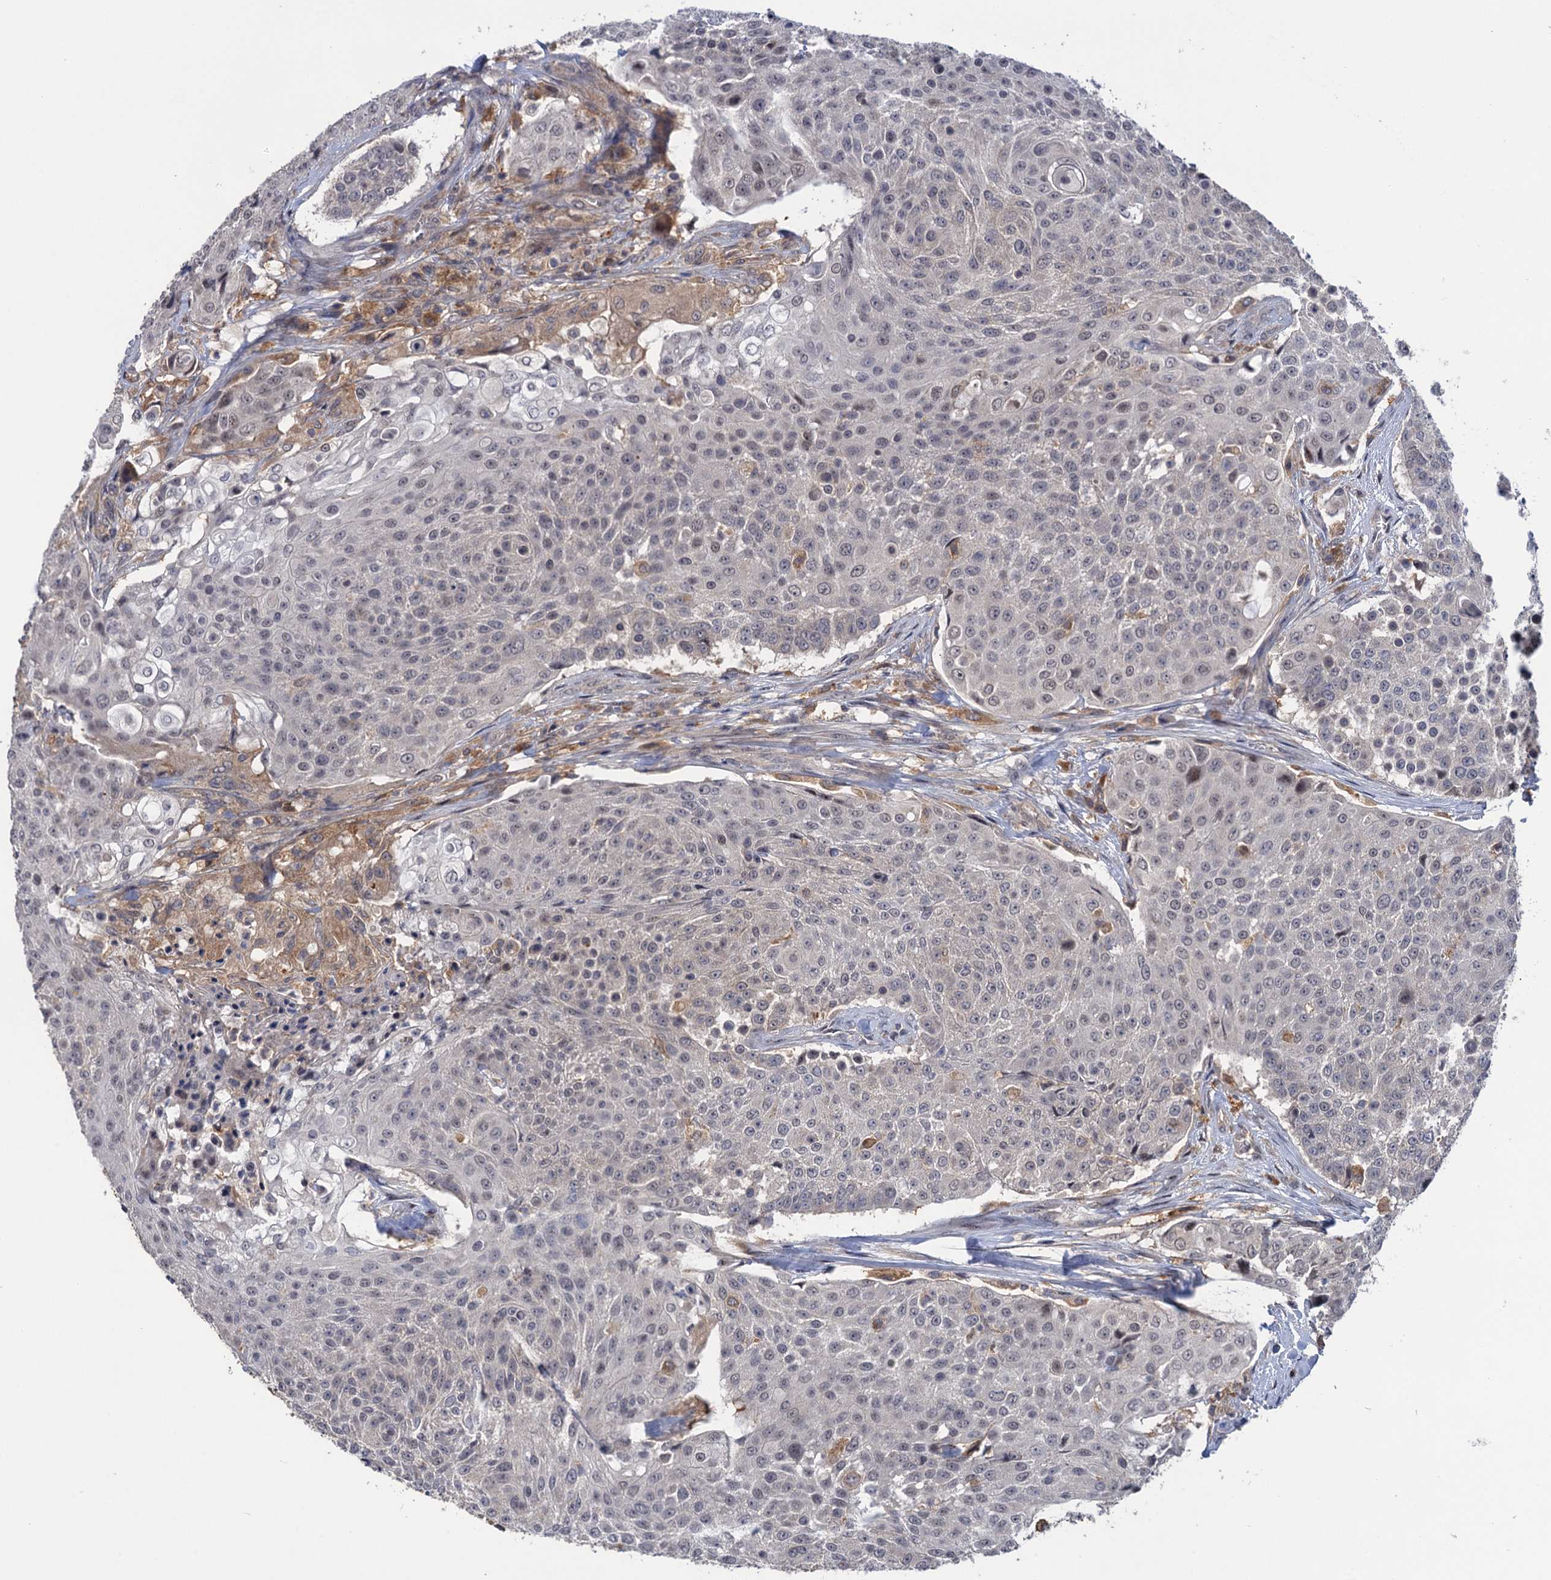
{"staining": {"intensity": "negative", "quantity": "none", "location": "none"}, "tissue": "urothelial cancer", "cell_type": "Tumor cells", "image_type": "cancer", "snomed": [{"axis": "morphology", "description": "Urothelial carcinoma, High grade"}, {"axis": "topography", "description": "Urinary bladder"}], "caption": "IHC micrograph of neoplastic tissue: urothelial carcinoma (high-grade) stained with DAB demonstrates no significant protein positivity in tumor cells.", "gene": "NEK8", "patient": {"sex": "female", "age": 63}}